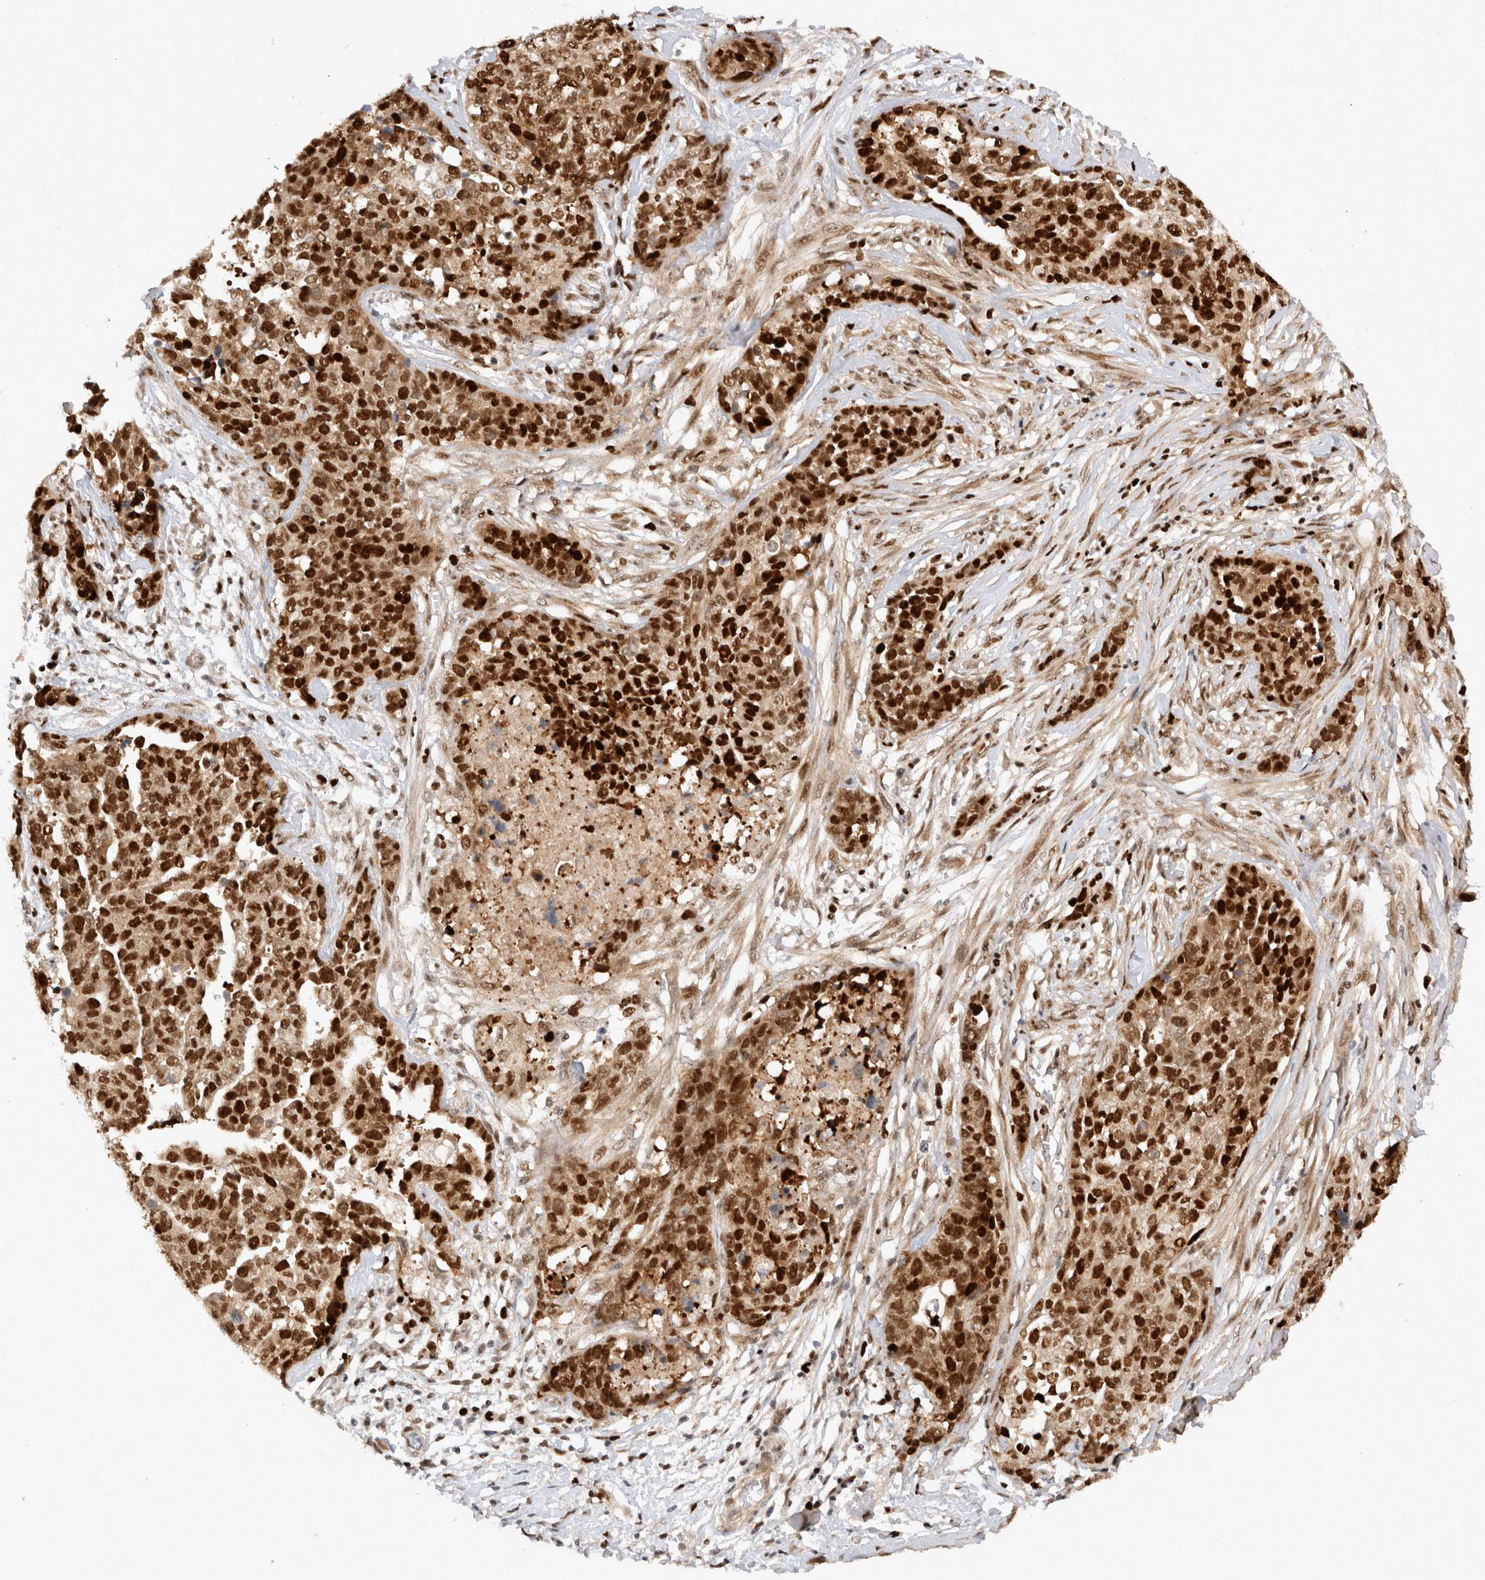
{"staining": {"intensity": "strong", "quantity": ">75%", "location": "nuclear"}, "tissue": "ovarian cancer", "cell_type": "Tumor cells", "image_type": "cancer", "snomed": [{"axis": "morphology", "description": "Cystadenocarcinoma, serous, NOS"}, {"axis": "topography", "description": "Ovary"}], "caption": "Tumor cells demonstrate strong nuclear expression in about >75% of cells in ovarian cancer.", "gene": "TCF4", "patient": {"sex": "female", "age": 44}}